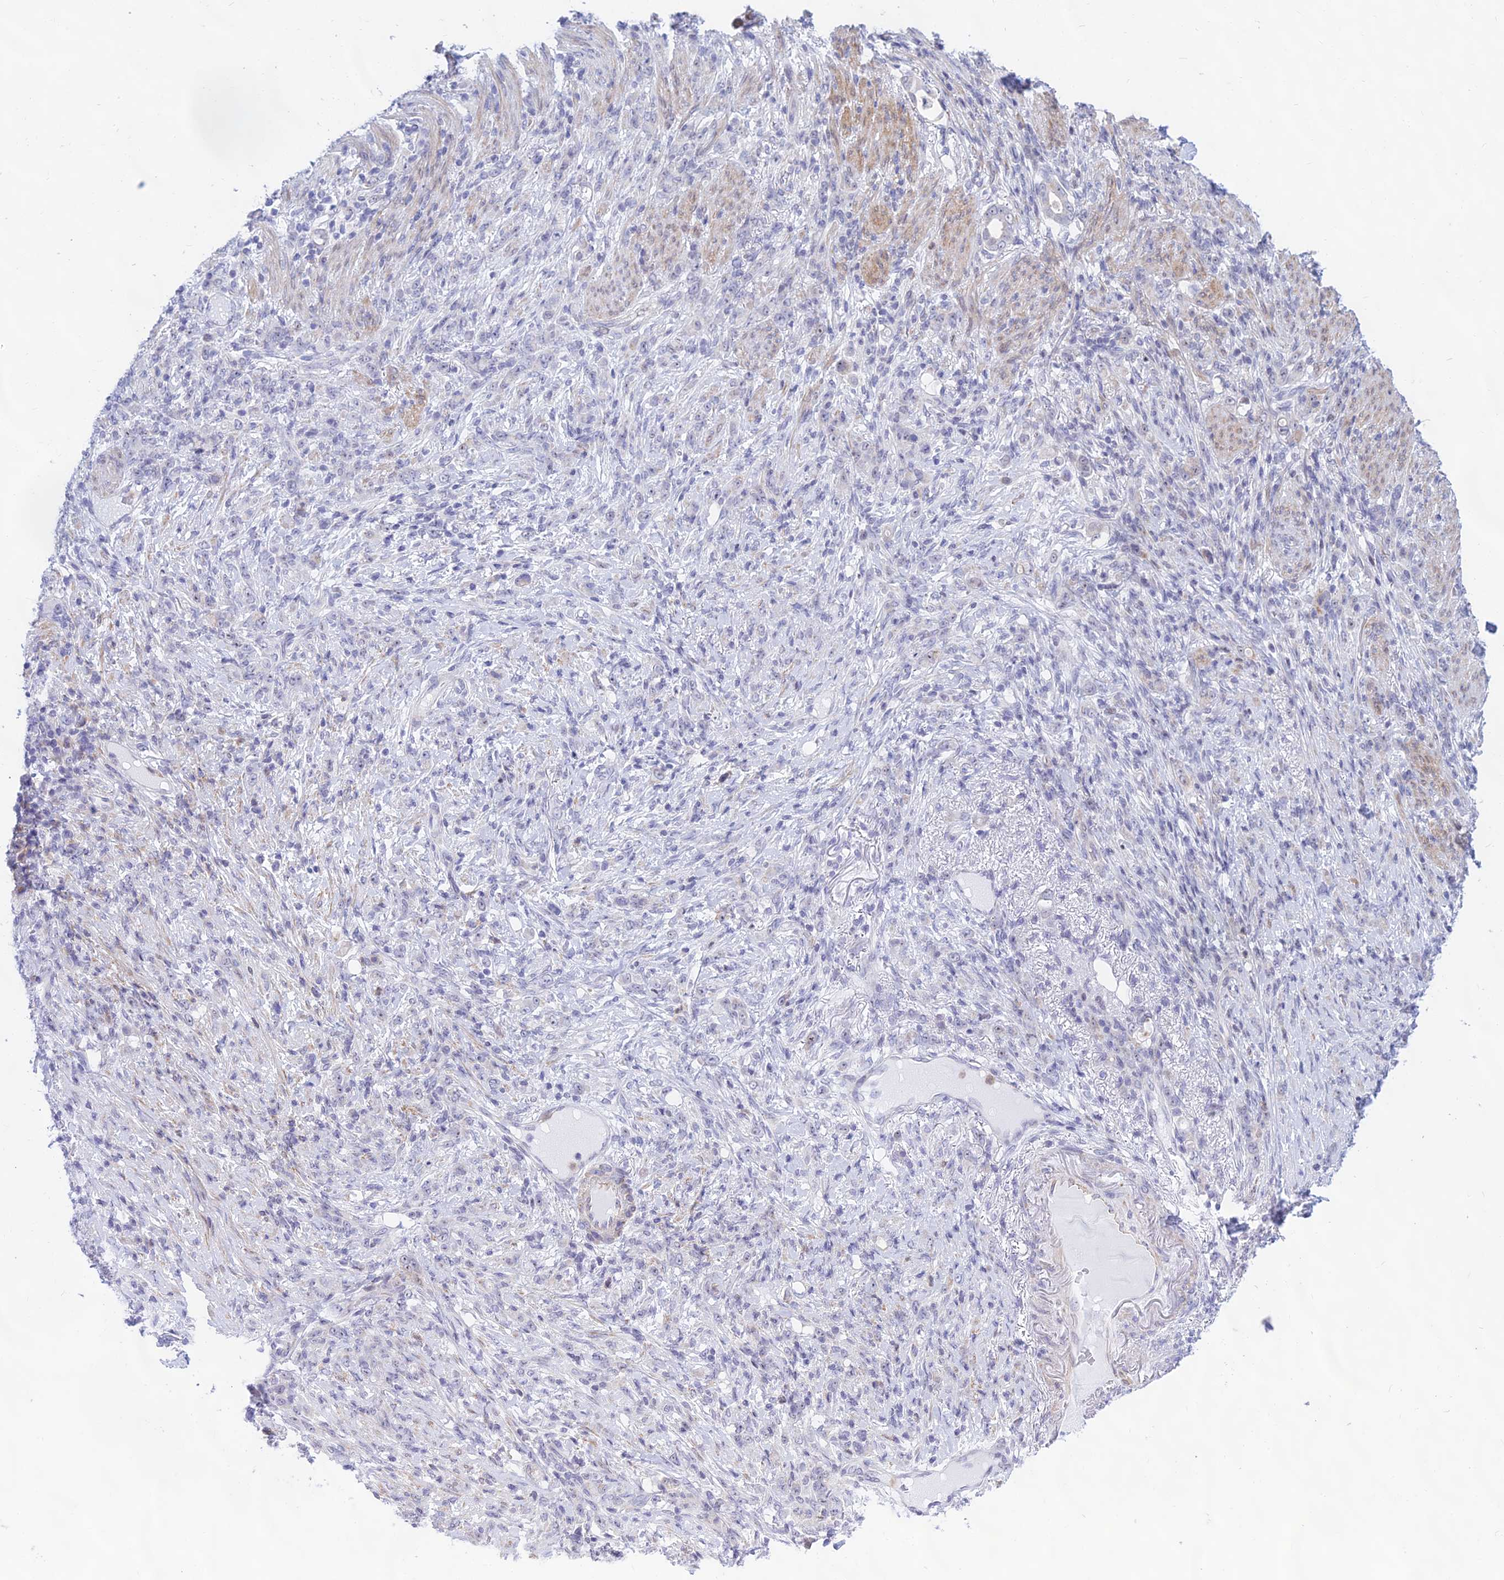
{"staining": {"intensity": "negative", "quantity": "none", "location": "none"}, "tissue": "stomach cancer", "cell_type": "Tumor cells", "image_type": "cancer", "snomed": [{"axis": "morphology", "description": "Normal tissue, NOS"}, {"axis": "morphology", "description": "Adenocarcinoma, NOS"}, {"axis": "topography", "description": "Stomach"}], "caption": "This is an immunohistochemistry (IHC) micrograph of human stomach cancer. There is no positivity in tumor cells.", "gene": "KRR1", "patient": {"sex": "female", "age": 79}}